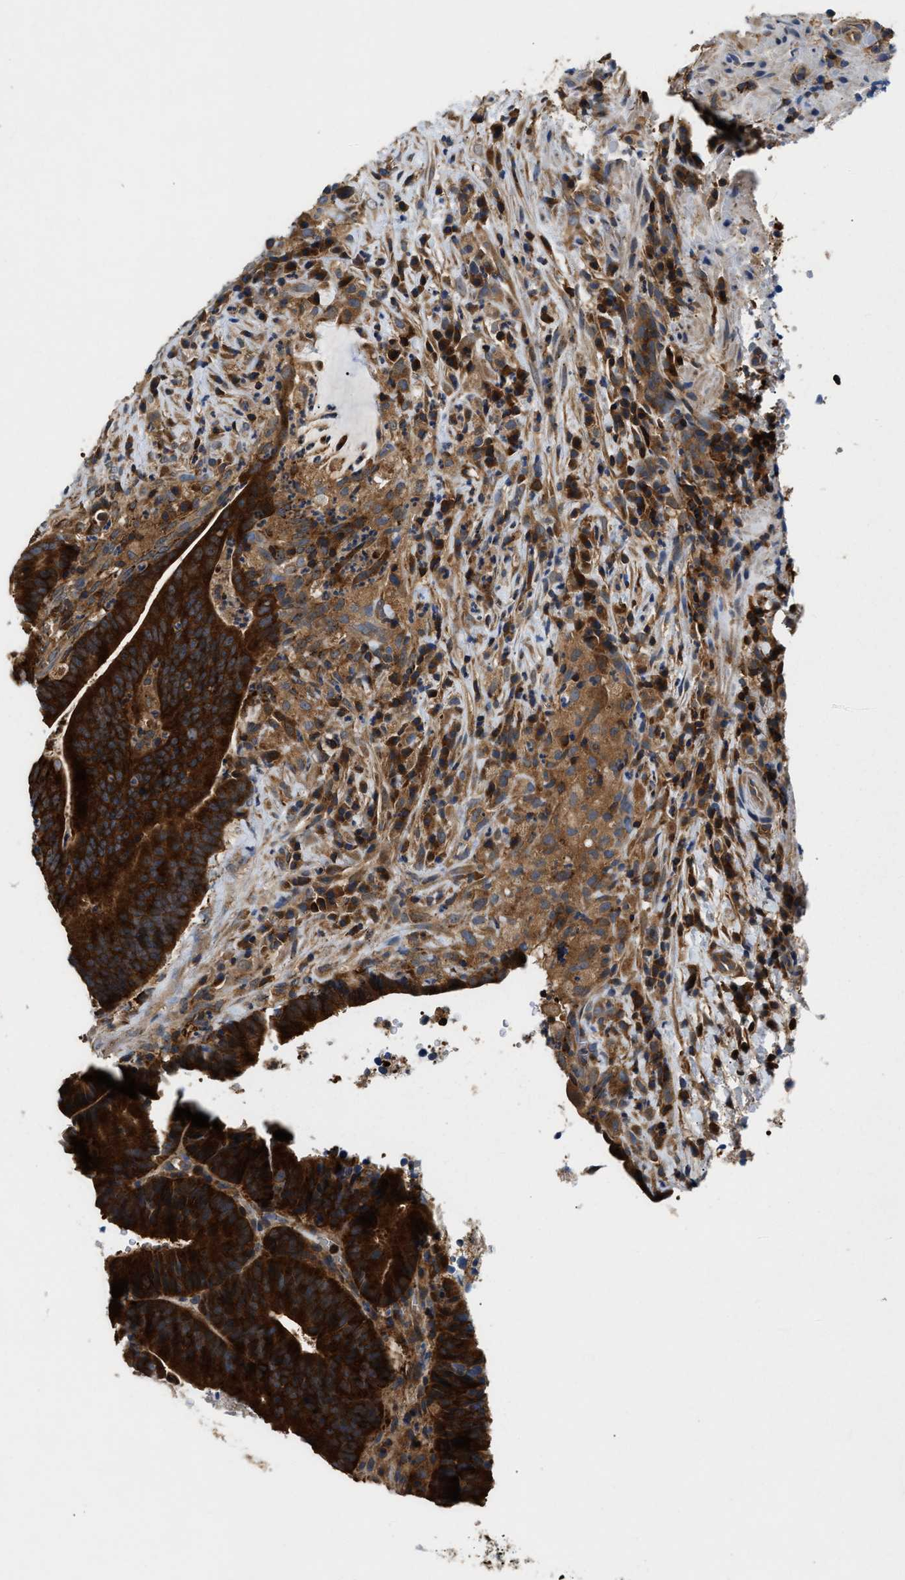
{"staining": {"intensity": "strong", "quantity": ">75%", "location": "cytoplasmic/membranous"}, "tissue": "colorectal cancer", "cell_type": "Tumor cells", "image_type": "cancer", "snomed": [{"axis": "morphology", "description": "Adenocarcinoma, NOS"}, {"axis": "topography", "description": "Colon"}], "caption": "A brown stain labels strong cytoplasmic/membranous staining of a protein in human colorectal cancer (adenocarcinoma) tumor cells.", "gene": "CCM2", "patient": {"sex": "female", "age": 66}}